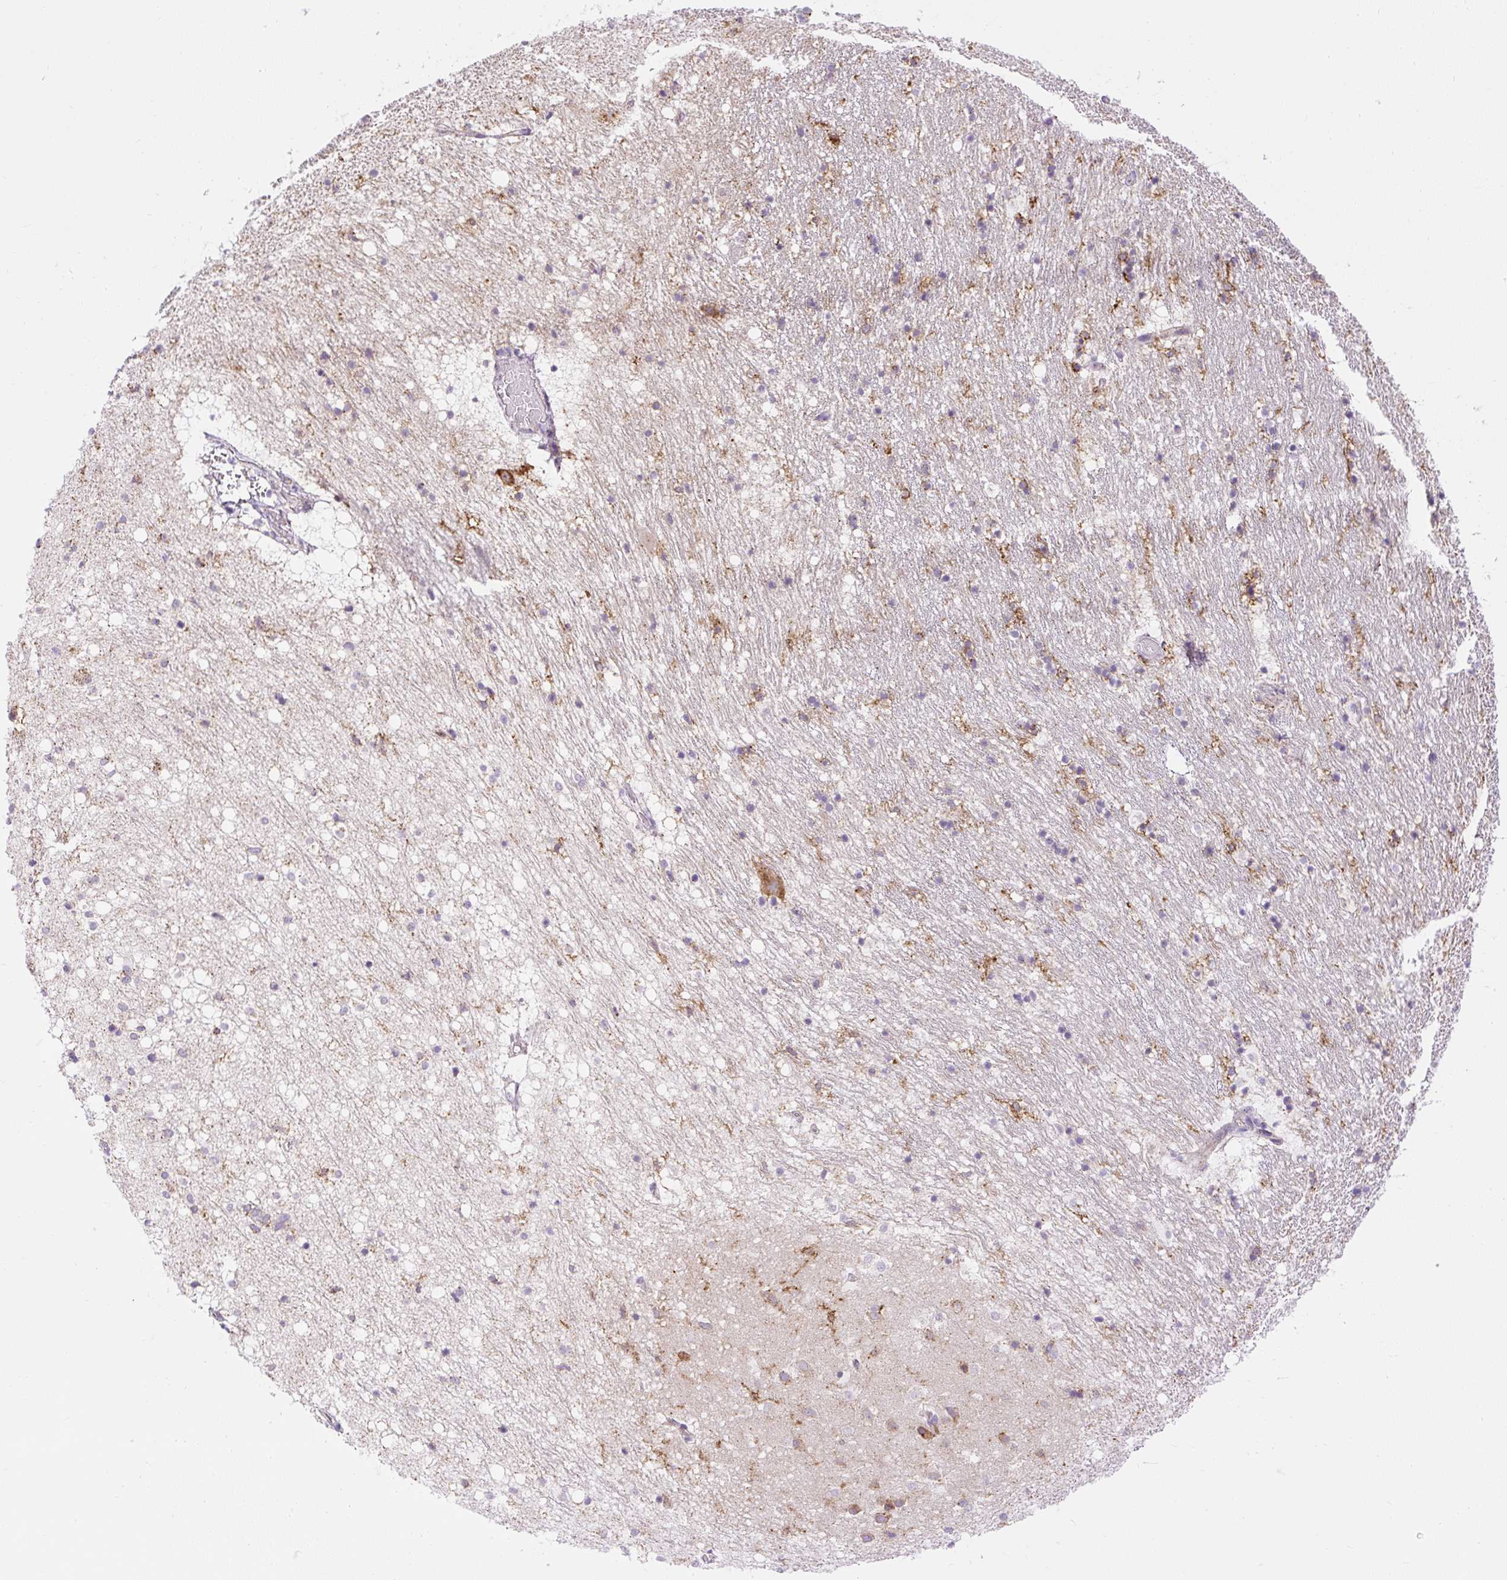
{"staining": {"intensity": "strong", "quantity": "<25%", "location": "cytoplasmic/membranous"}, "tissue": "caudate", "cell_type": "Glial cells", "image_type": "normal", "snomed": [{"axis": "morphology", "description": "Normal tissue, NOS"}, {"axis": "topography", "description": "Lateral ventricle wall"}], "caption": "Immunohistochemistry (IHC) micrograph of unremarkable human caudate stained for a protein (brown), which displays medium levels of strong cytoplasmic/membranous positivity in approximately <25% of glial cells.", "gene": "CFAP47", "patient": {"sex": "male", "age": 37}}